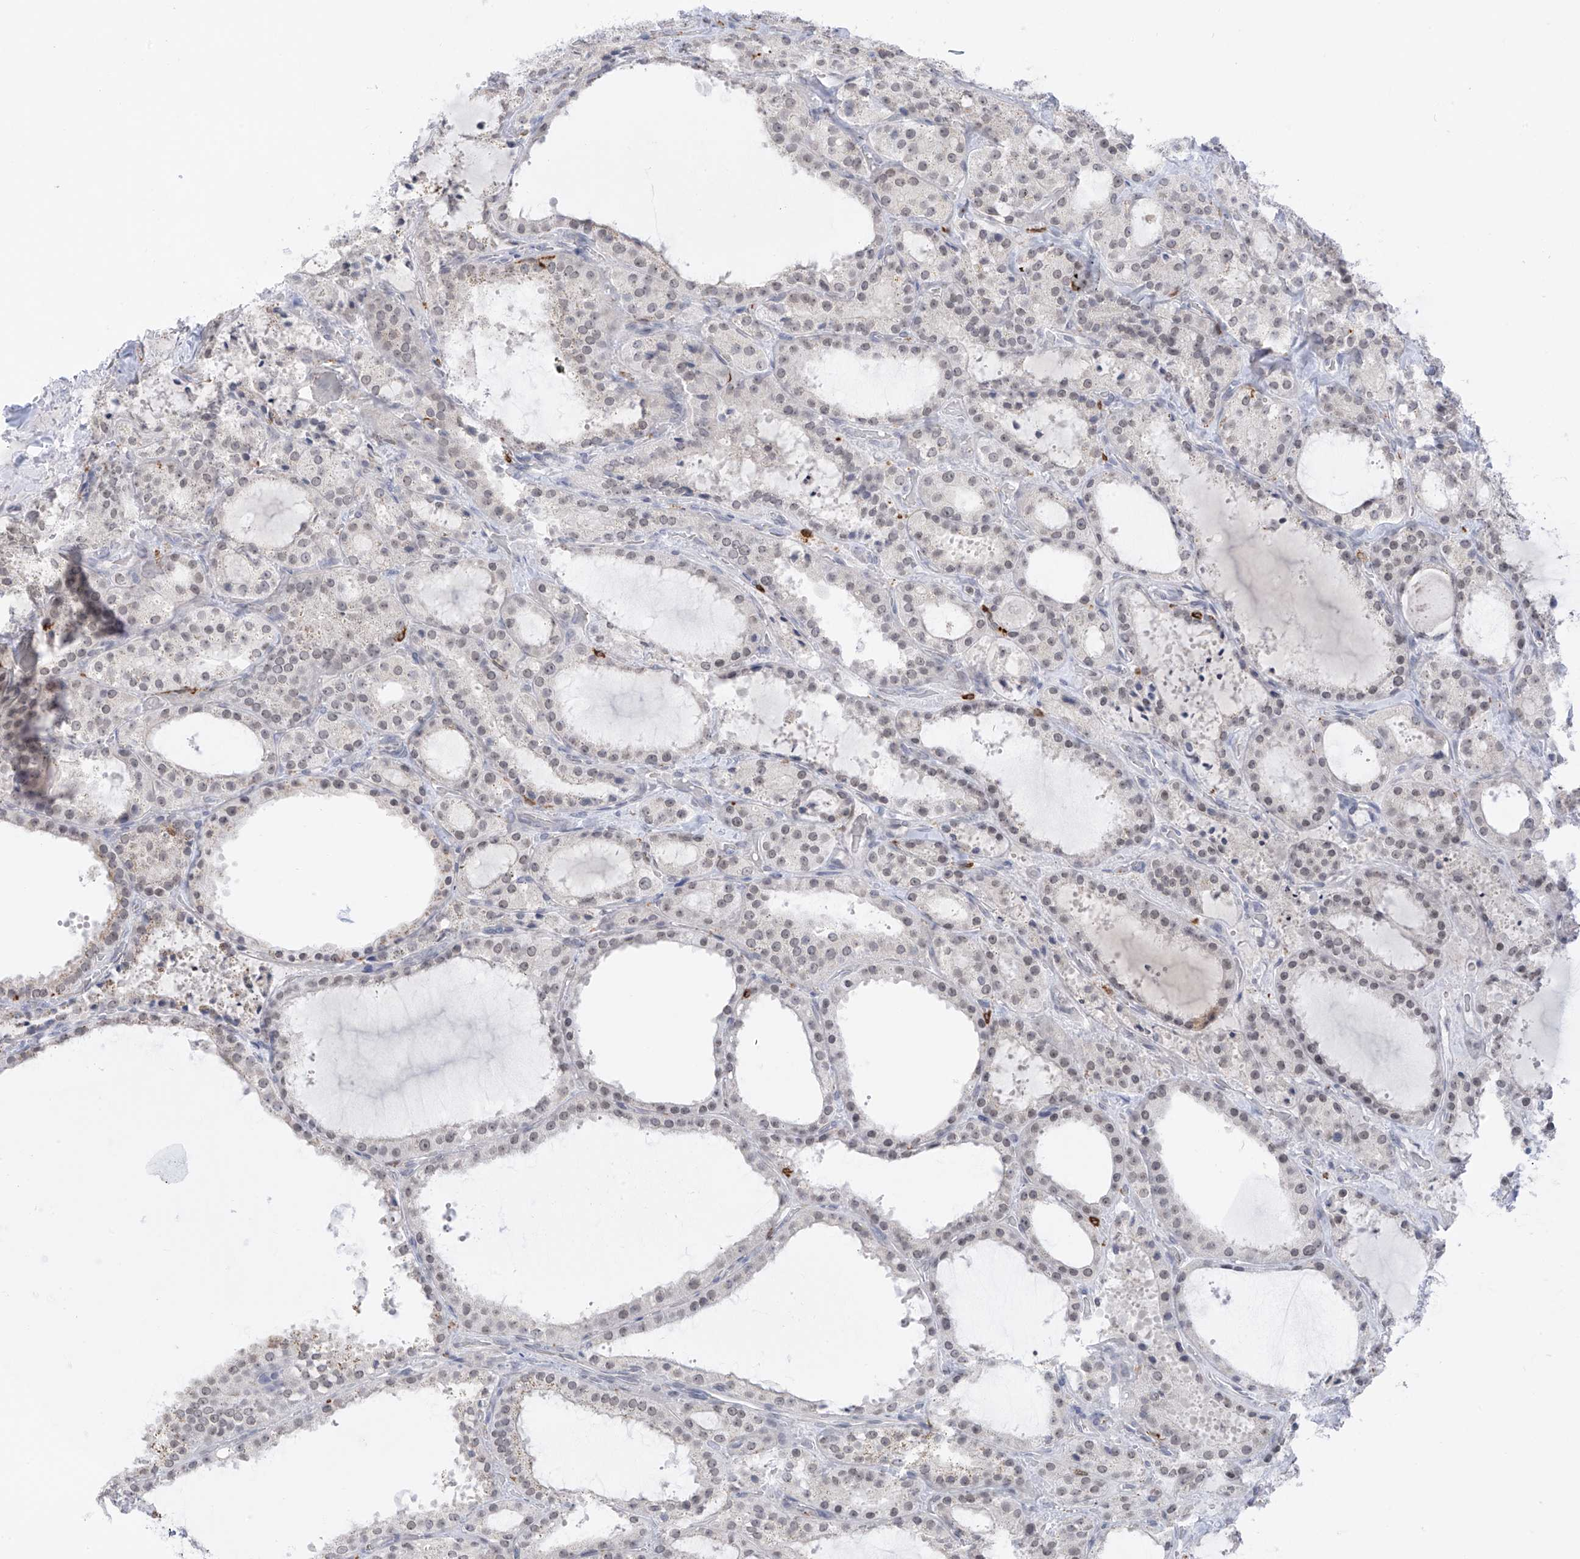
{"staining": {"intensity": "weak", "quantity": "<25%", "location": "nuclear"}, "tissue": "thyroid cancer", "cell_type": "Tumor cells", "image_type": "cancer", "snomed": [{"axis": "morphology", "description": "Papillary adenocarcinoma, NOS"}, {"axis": "topography", "description": "Thyroid gland"}], "caption": "DAB (3,3'-diaminobenzidine) immunohistochemical staining of human papillary adenocarcinoma (thyroid) exhibits no significant staining in tumor cells.", "gene": "TBXAS1", "patient": {"sex": "male", "age": 77}}